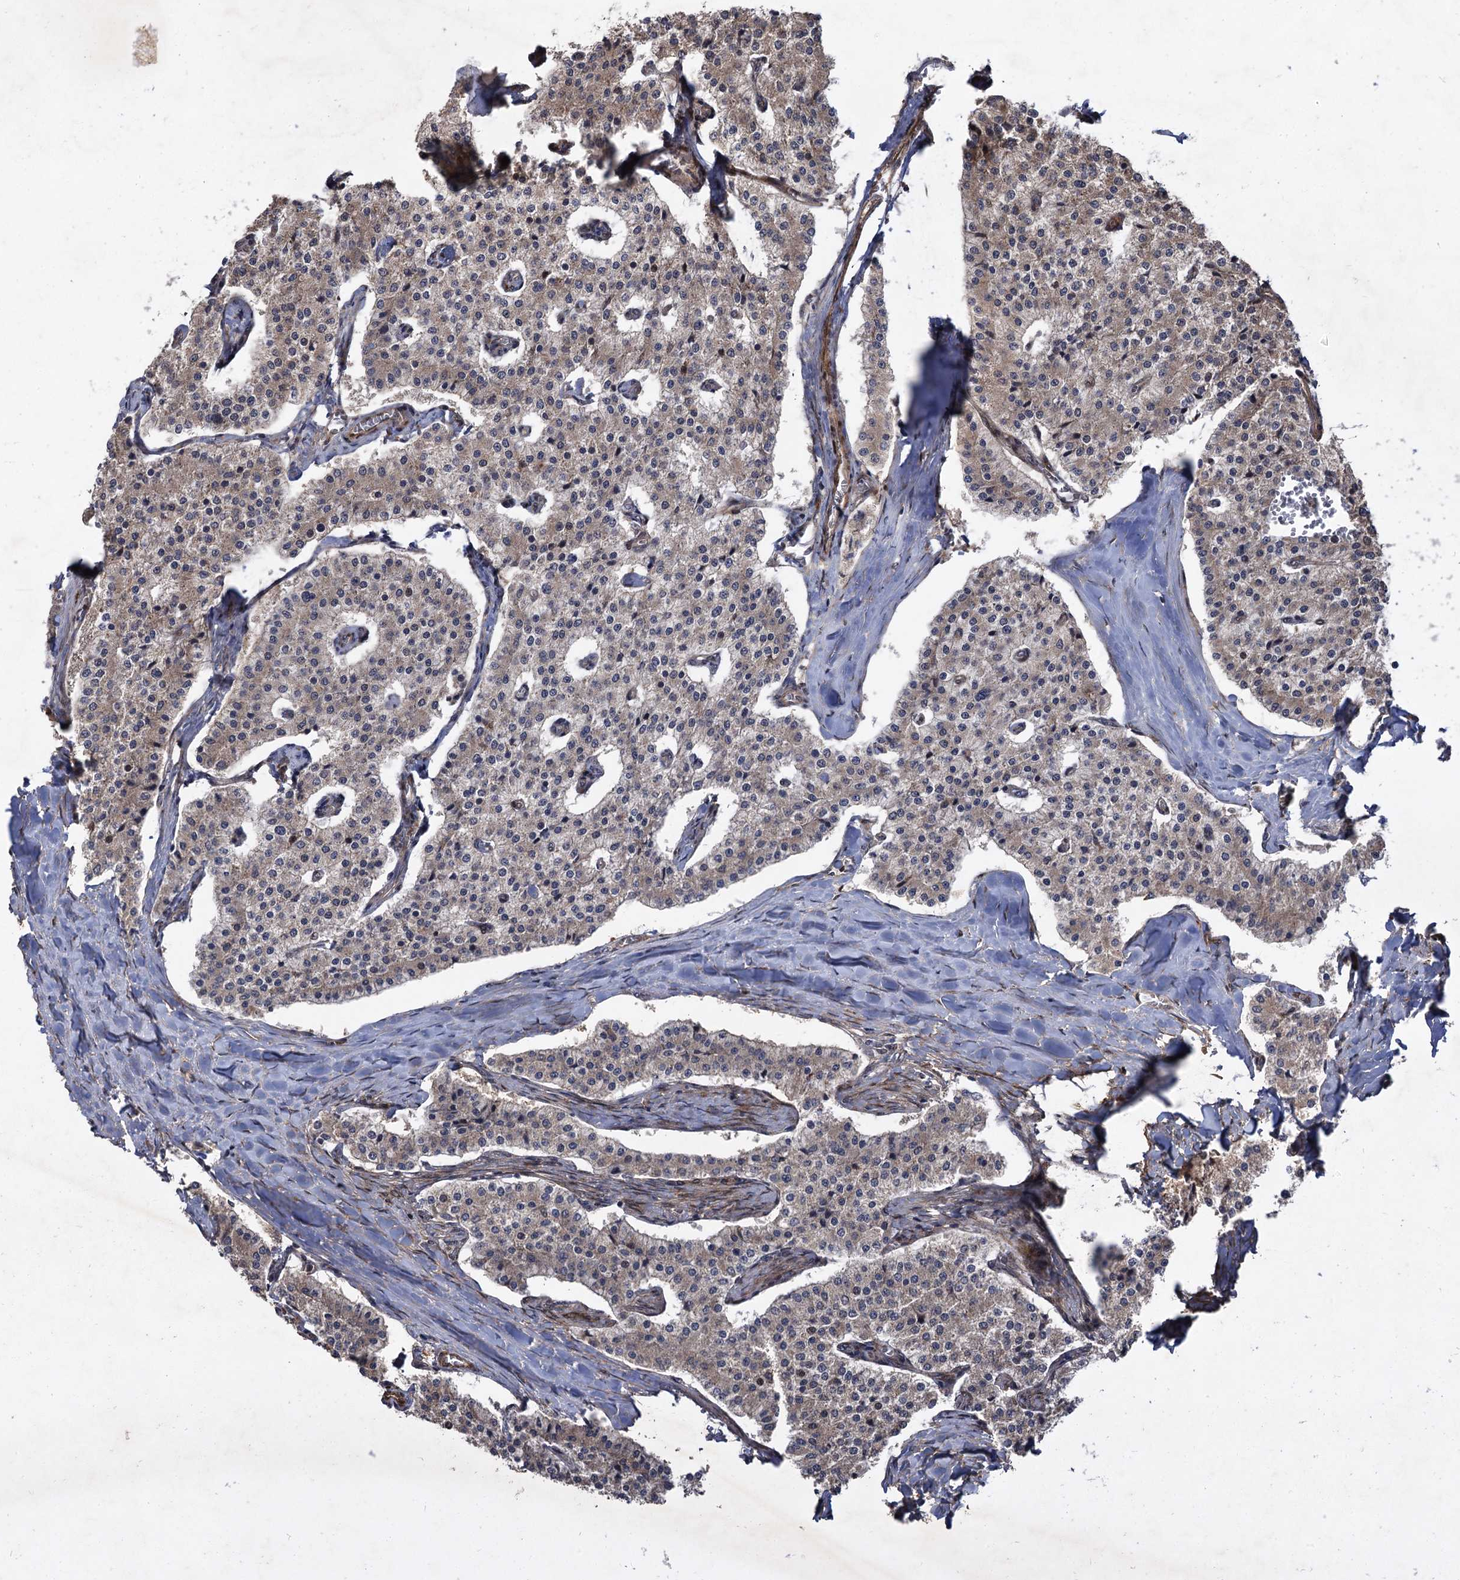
{"staining": {"intensity": "negative", "quantity": "none", "location": "none"}, "tissue": "carcinoid", "cell_type": "Tumor cells", "image_type": "cancer", "snomed": [{"axis": "morphology", "description": "Carcinoid, malignant, NOS"}, {"axis": "topography", "description": "Colon"}], "caption": "The immunohistochemistry (IHC) histopathology image has no significant staining in tumor cells of malignant carcinoid tissue.", "gene": "NUDT22", "patient": {"sex": "female", "age": 52}}